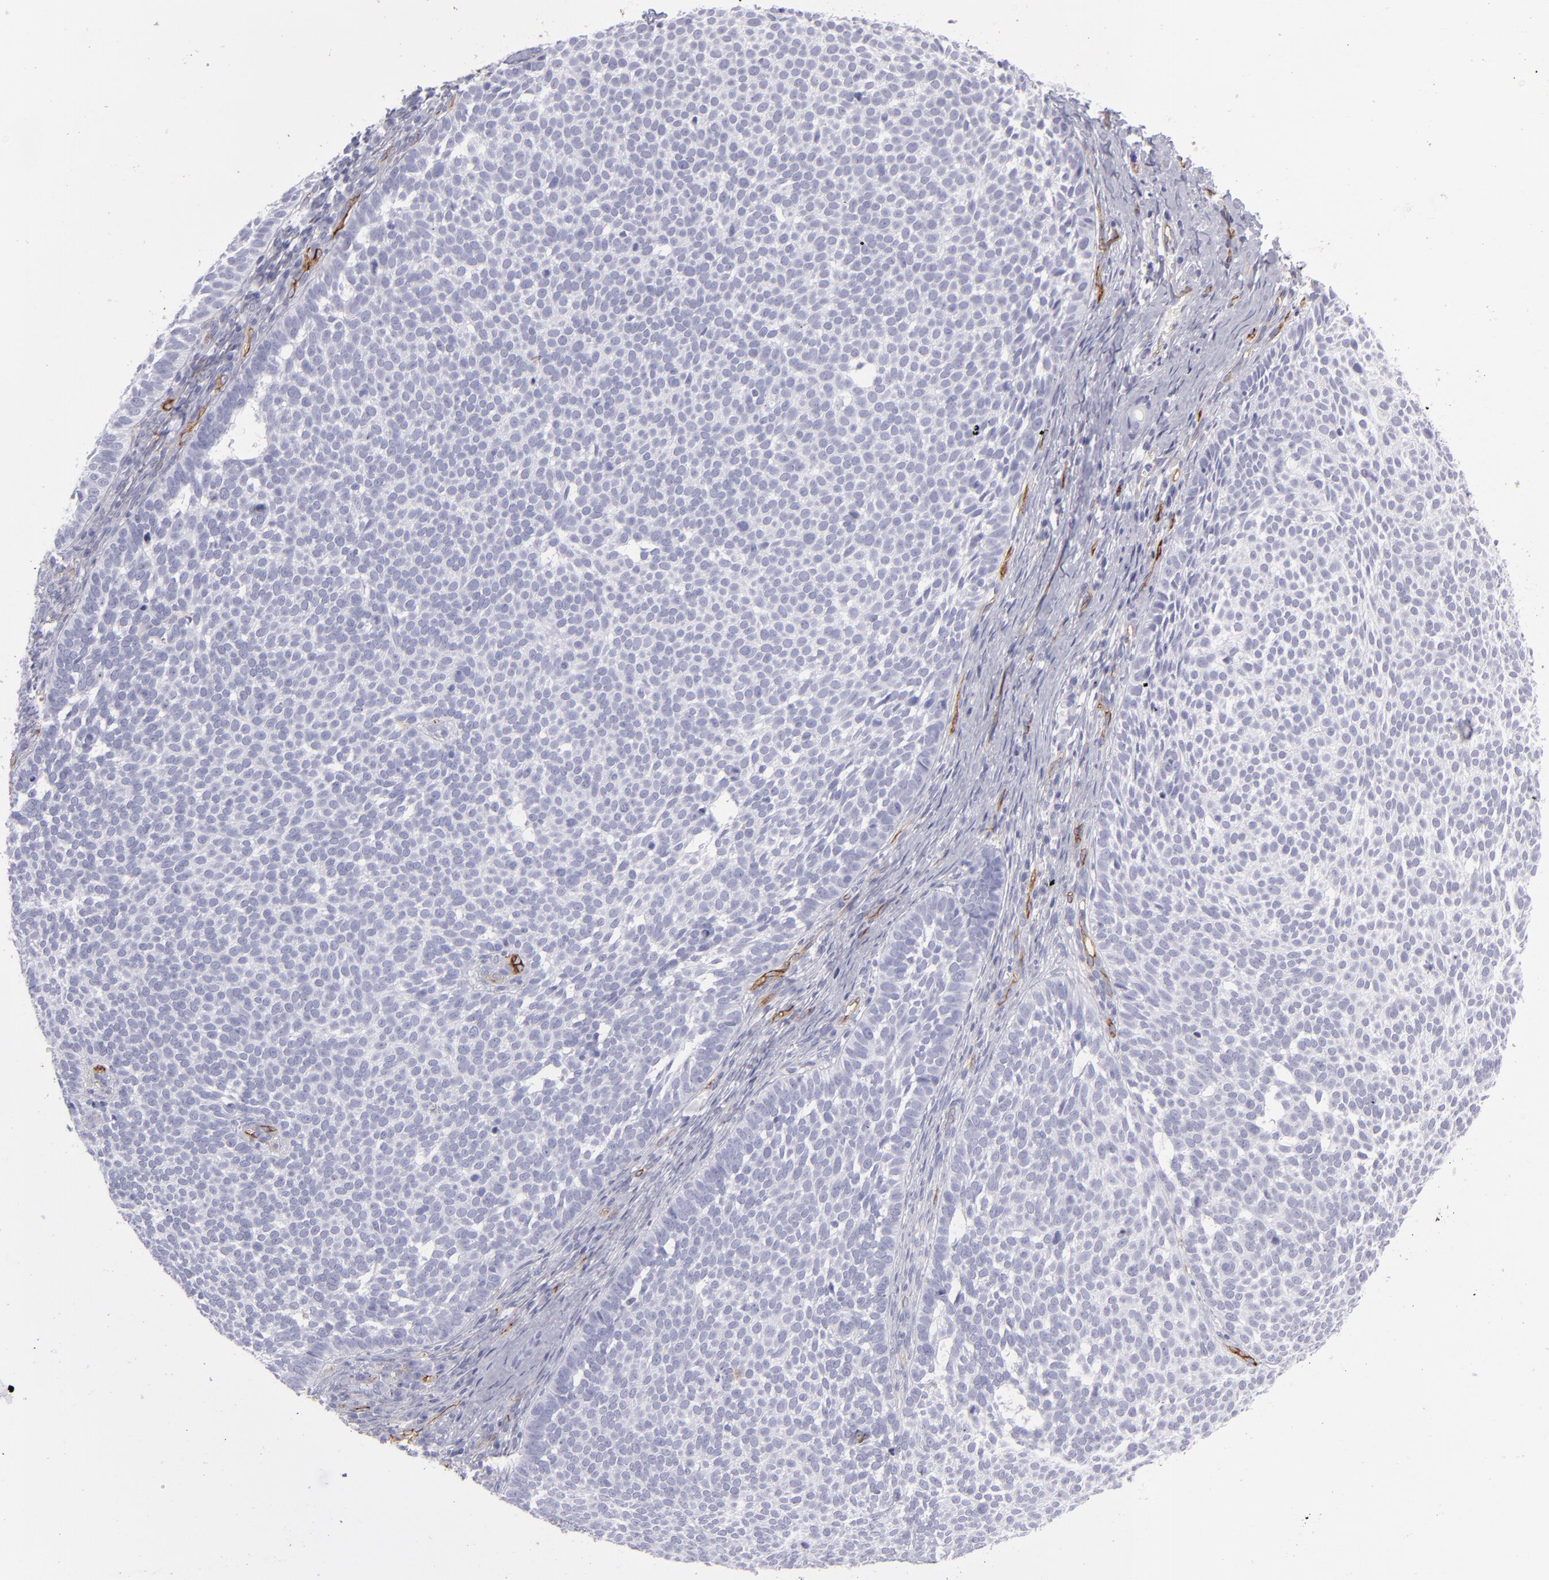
{"staining": {"intensity": "negative", "quantity": "none", "location": "none"}, "tissue": "skin cancer", "cell_type": "Tumor cells", "image_type": "cancer", "snomed": [{"axis": "morphology", "description": "Basal cell carcinoma"}, {"axis": "topography", "description": "Skin"}], "caption": "Tumor cells are negative for brown protein staining in basal cell carcinoma (skin).", "gene": "ACE", "patient": {"sex": "male", "age": 63}}